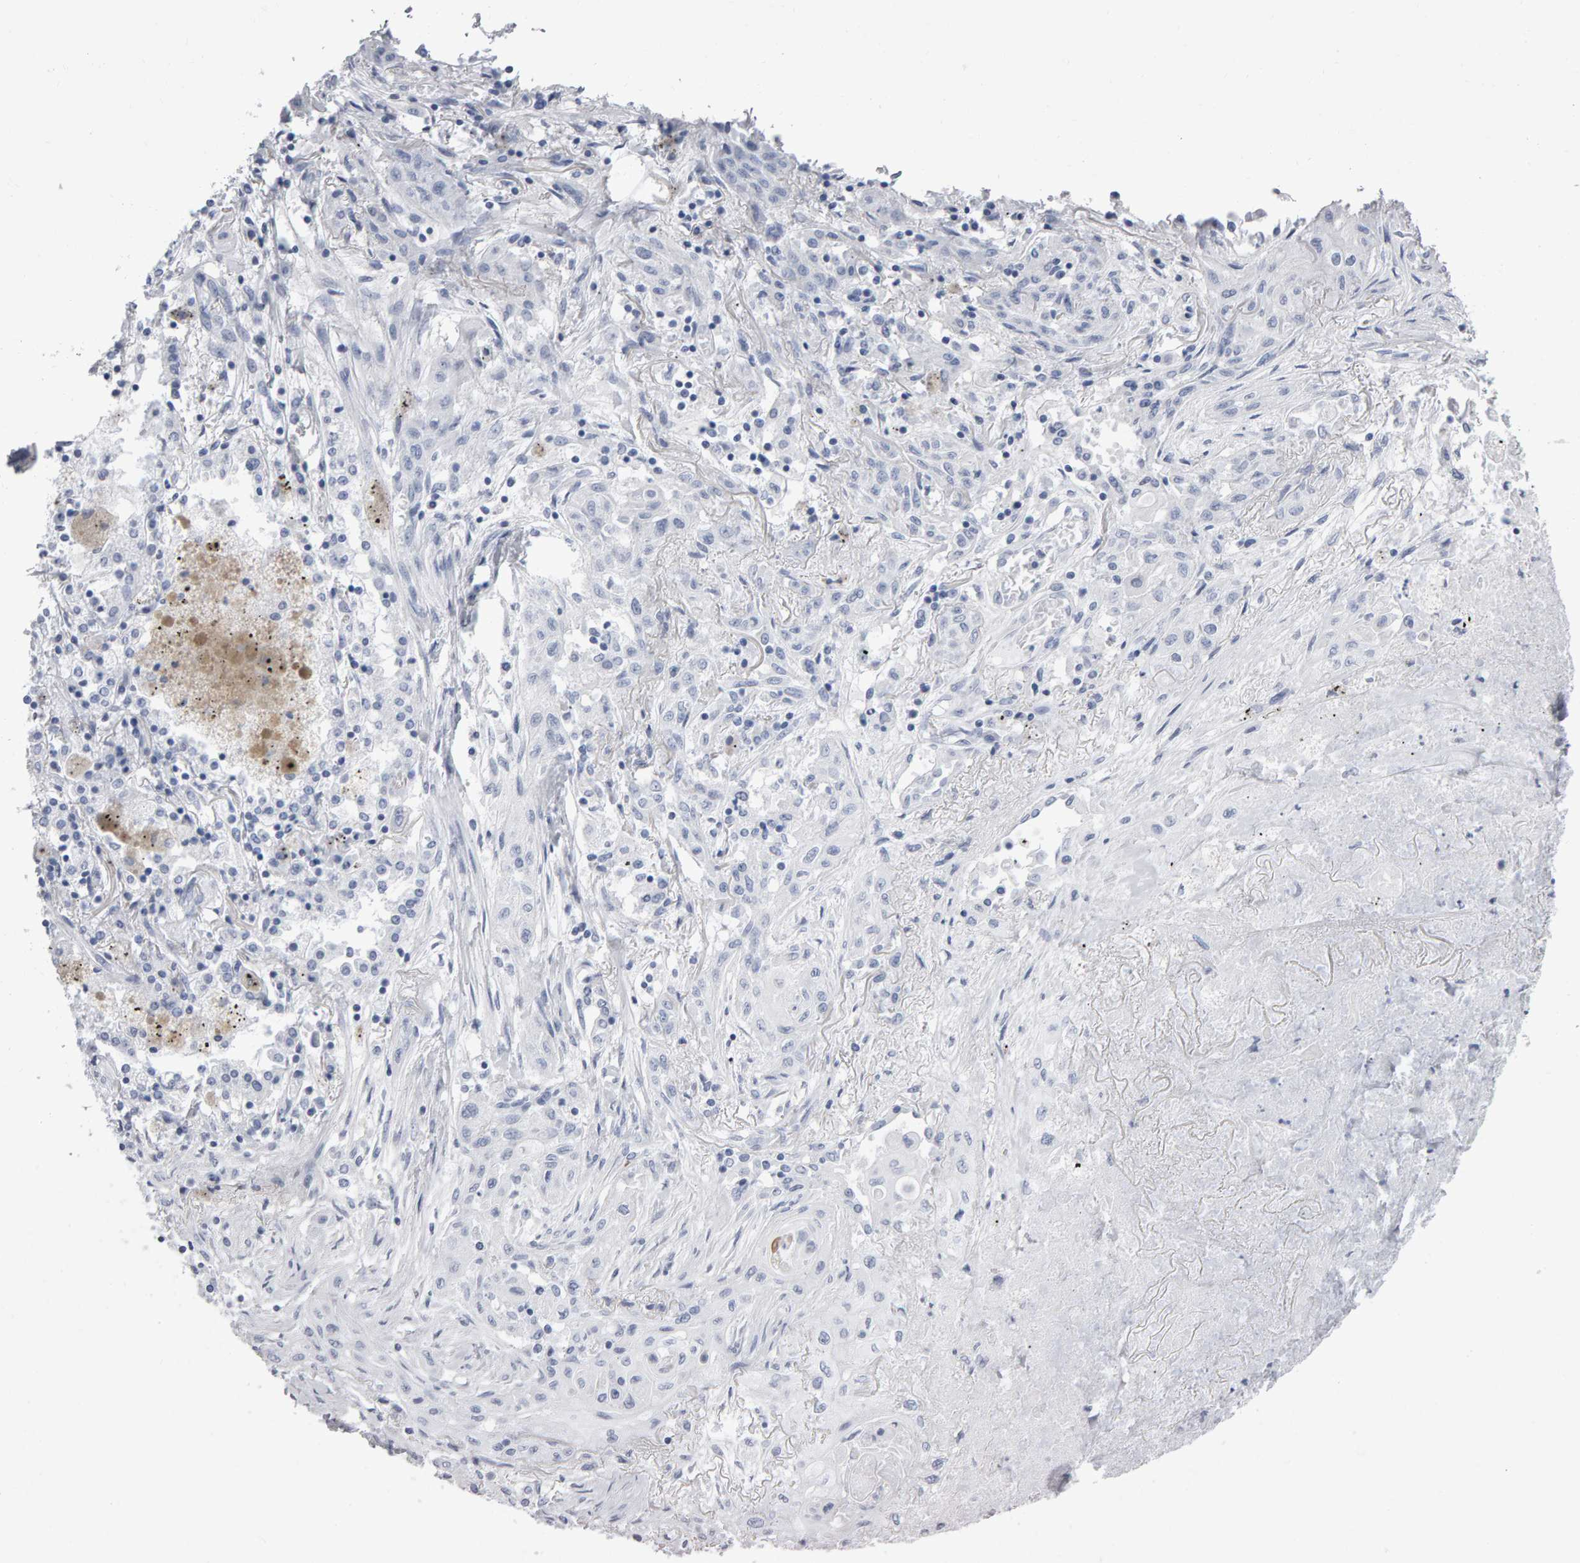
{"staining": {"intensity": "negative", "quantity": "none", "location": "none"}, "tissue": "lung cancer", "cell_type": "Tumor cells", "image_type": "cancer", "snomed": [{"axis": "morphology", "description": "Squamous cell carcinoma, NOS"}, {"axis": "topography", "description": "Lung"}], "caption": "Immunohistochemistry photomicrograph of human lung cancer stained for a protein (brown), which demonstrates no staining in tumor cells.", "gene": "NCDN", "patient": {"sex": "female", "age": 47}}